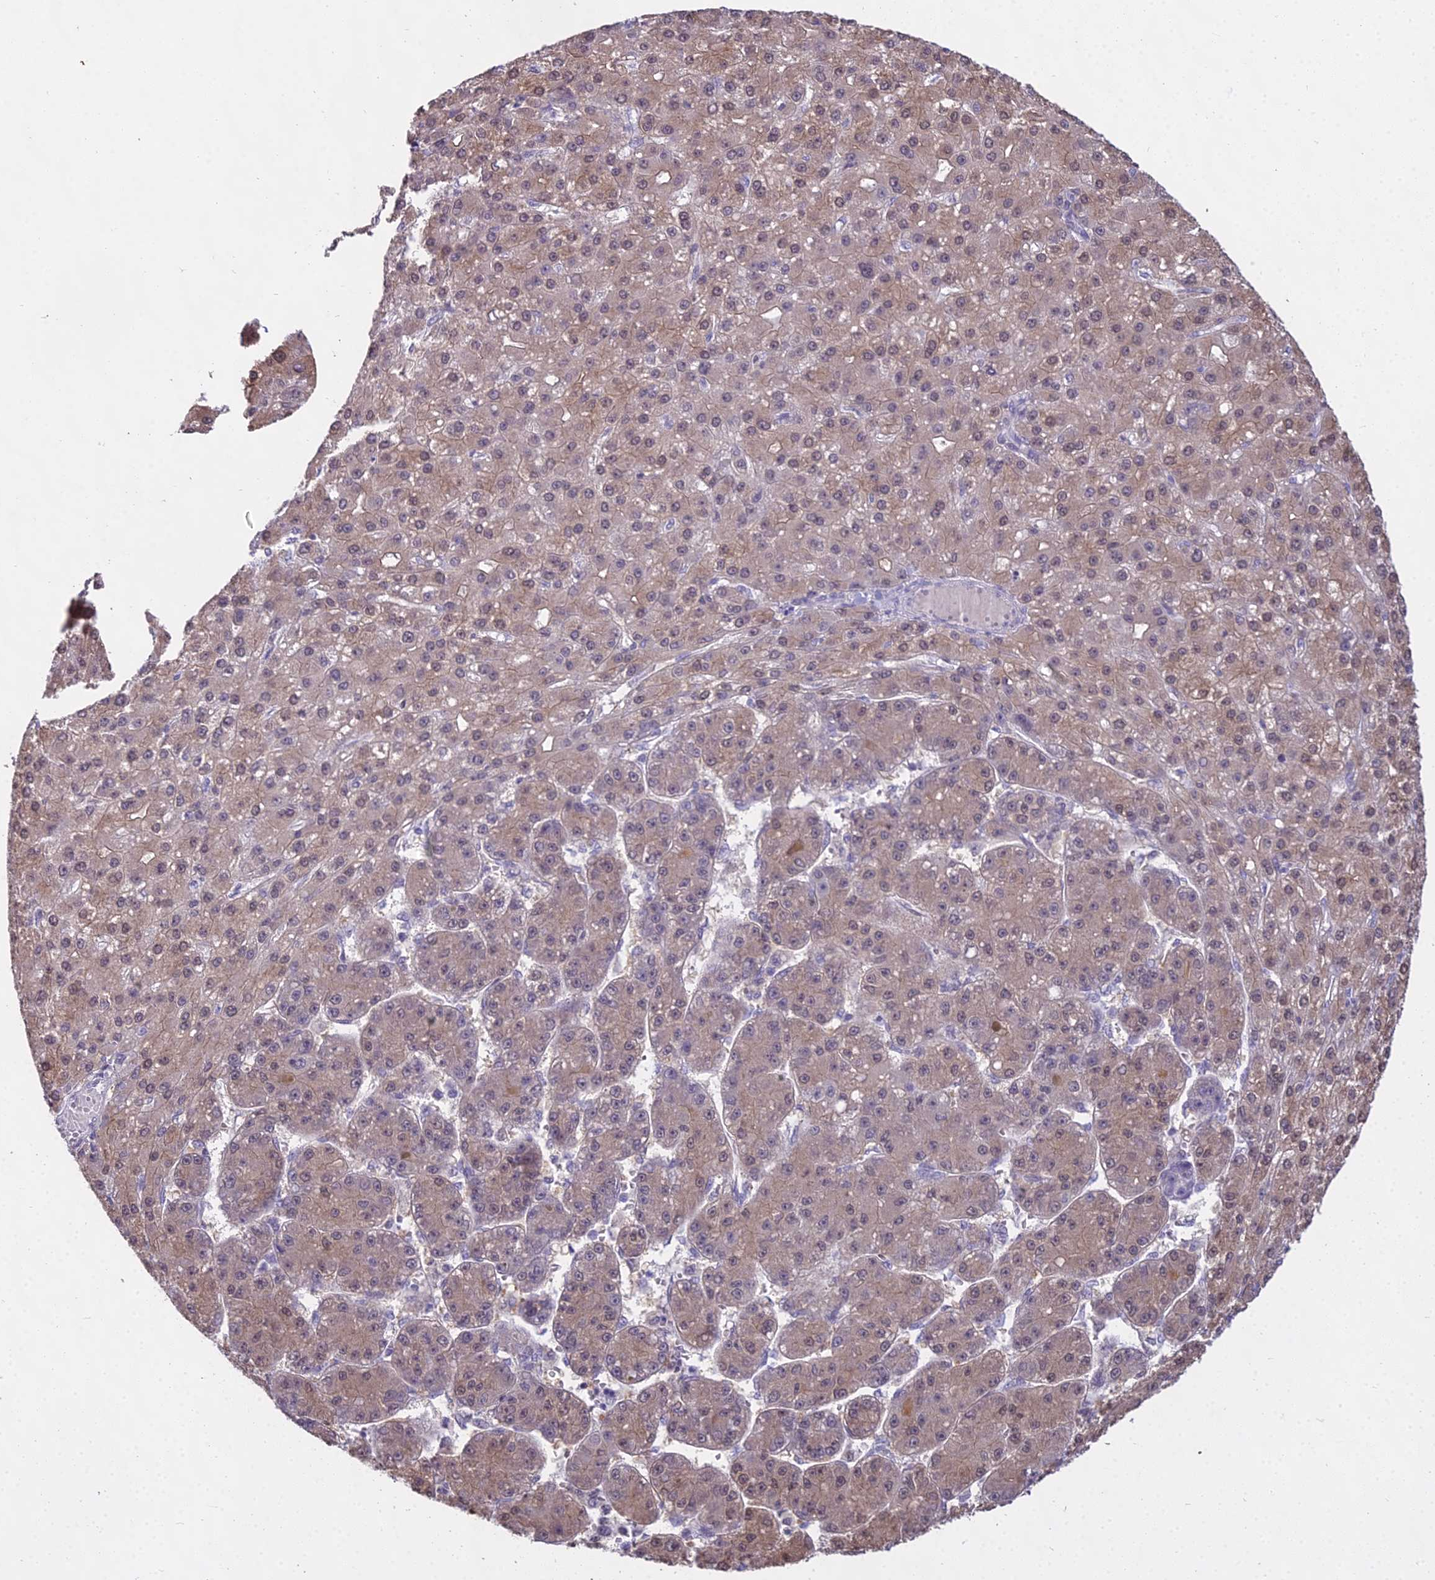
{"staining": {"intensity": "moderate", "quantity": ">75%", "location": "cytoplasmic/membranous,nuclear"}, "tissue": "liver cancer", "cell_type": "Tumor cells", "image_type": "cancer", "snomed": [{"axis": "morphology", "description": "Carcinoma, Hepatocellular, NOS"}, {"axis": "topography", "description": "Liver"}], "caption": "High-power microscopy captured an immunohistochemistry histopathology image of hepatocellular carcinoma (liver), revealing moderate cytoplasmic/membranous and nuclear positivity in approximately >75% of tumor cells. (Brightfield microscopy of DAB IHC at high magnification).", "gene": "MAT2A", "patient": {"sex": "male", "age": 67}}